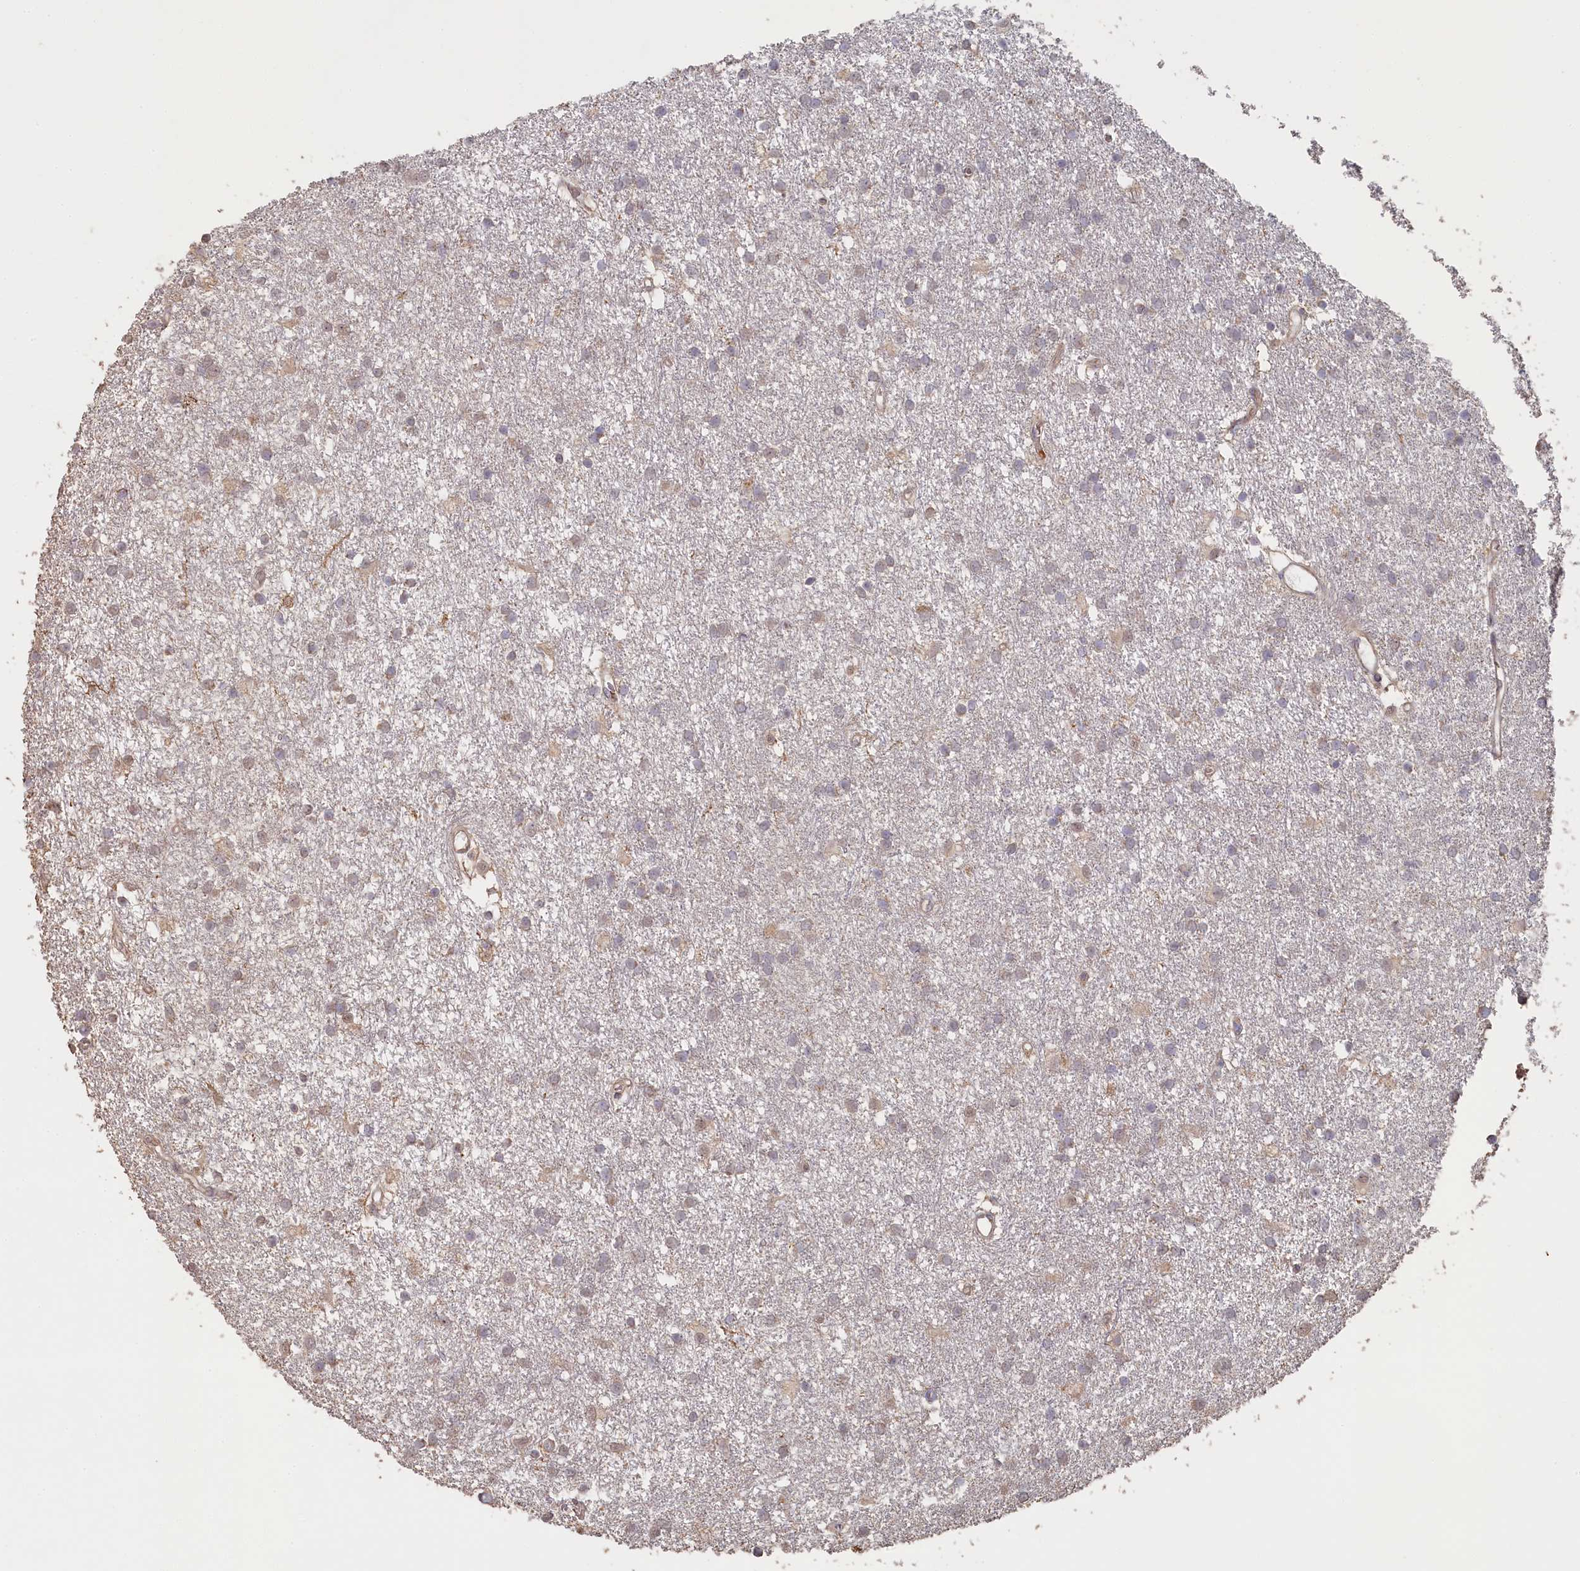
{"staining": {"intensity": "negative", "quantity": "none", "location": "none"}, "tissue": "glioma", "cell_type": "Tumor cells", "image_type": "cancer", "snomed": [{"axis": "morphology", "description": "Glioma, malignant, High grade"}, {"axis": "topography", "description": "Brain"}], "caption": "A micrograph of human glioma is negative for staining in tumor cells.", "gene": "STX16", "patient": {"sex": "male", "age": 77}}